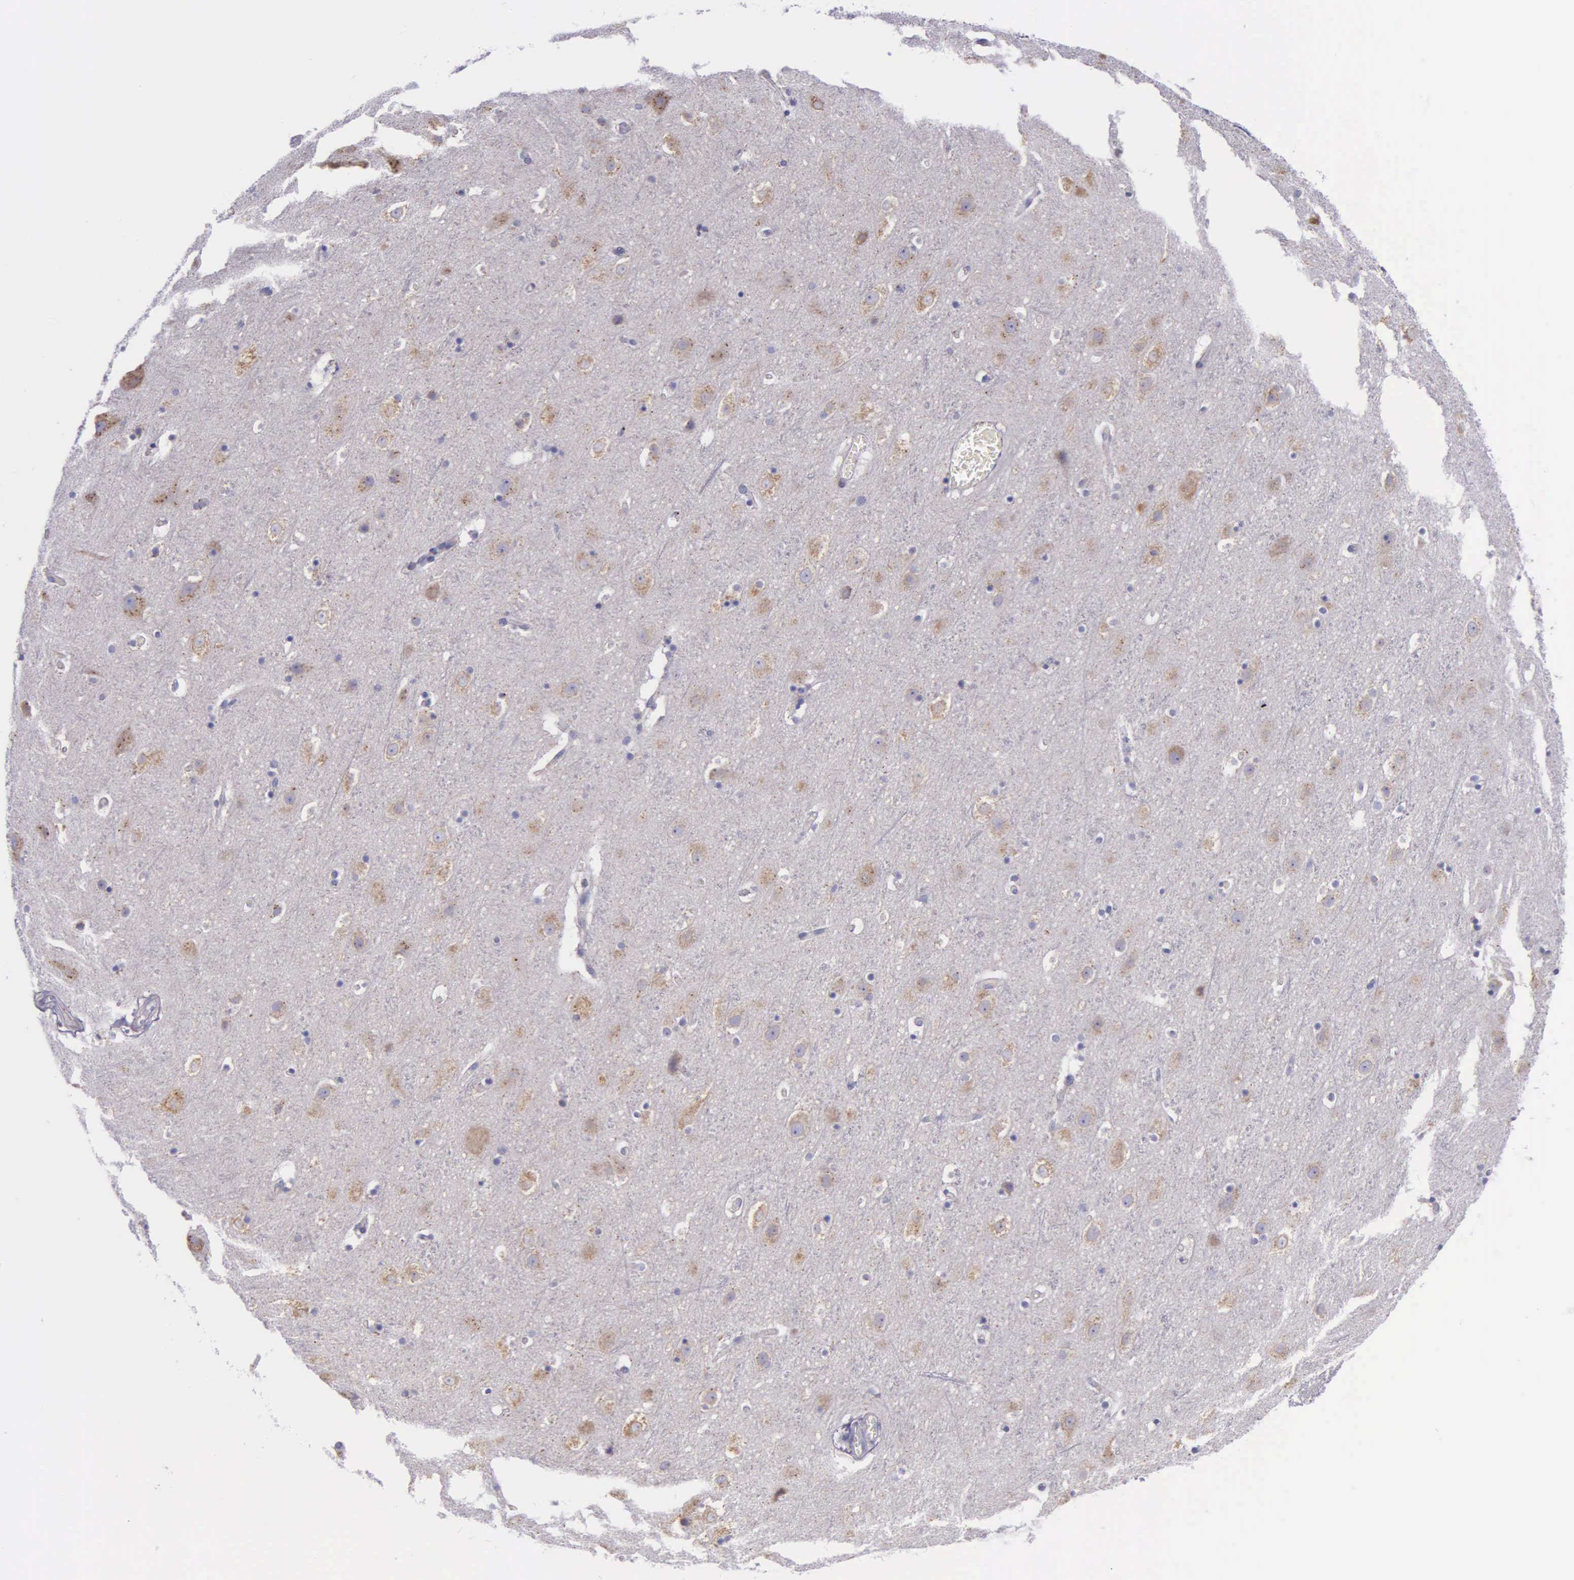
{"staining": {"intensity": "negative", "quantity": "none", "location": "none"}, "tissue": "cerebral cortex", "cell_type": "Endothelial cells", "image_type": "normal", "snomed": [{"axis": "morphology", "description": "Normal tissue, NOS"}, {"axis": "topography", "description": "Cerebral cortex"}], "caption": "Endothelial cells show no significant protein expression in benign cerebral cortex. (DAB (3,3'-diaminobenzidine) immunohistochemistry (IHC) with hematoxylin counter stain).", "gene": "CTAGE15", "patient": {"sex": "male", "age": 45}}